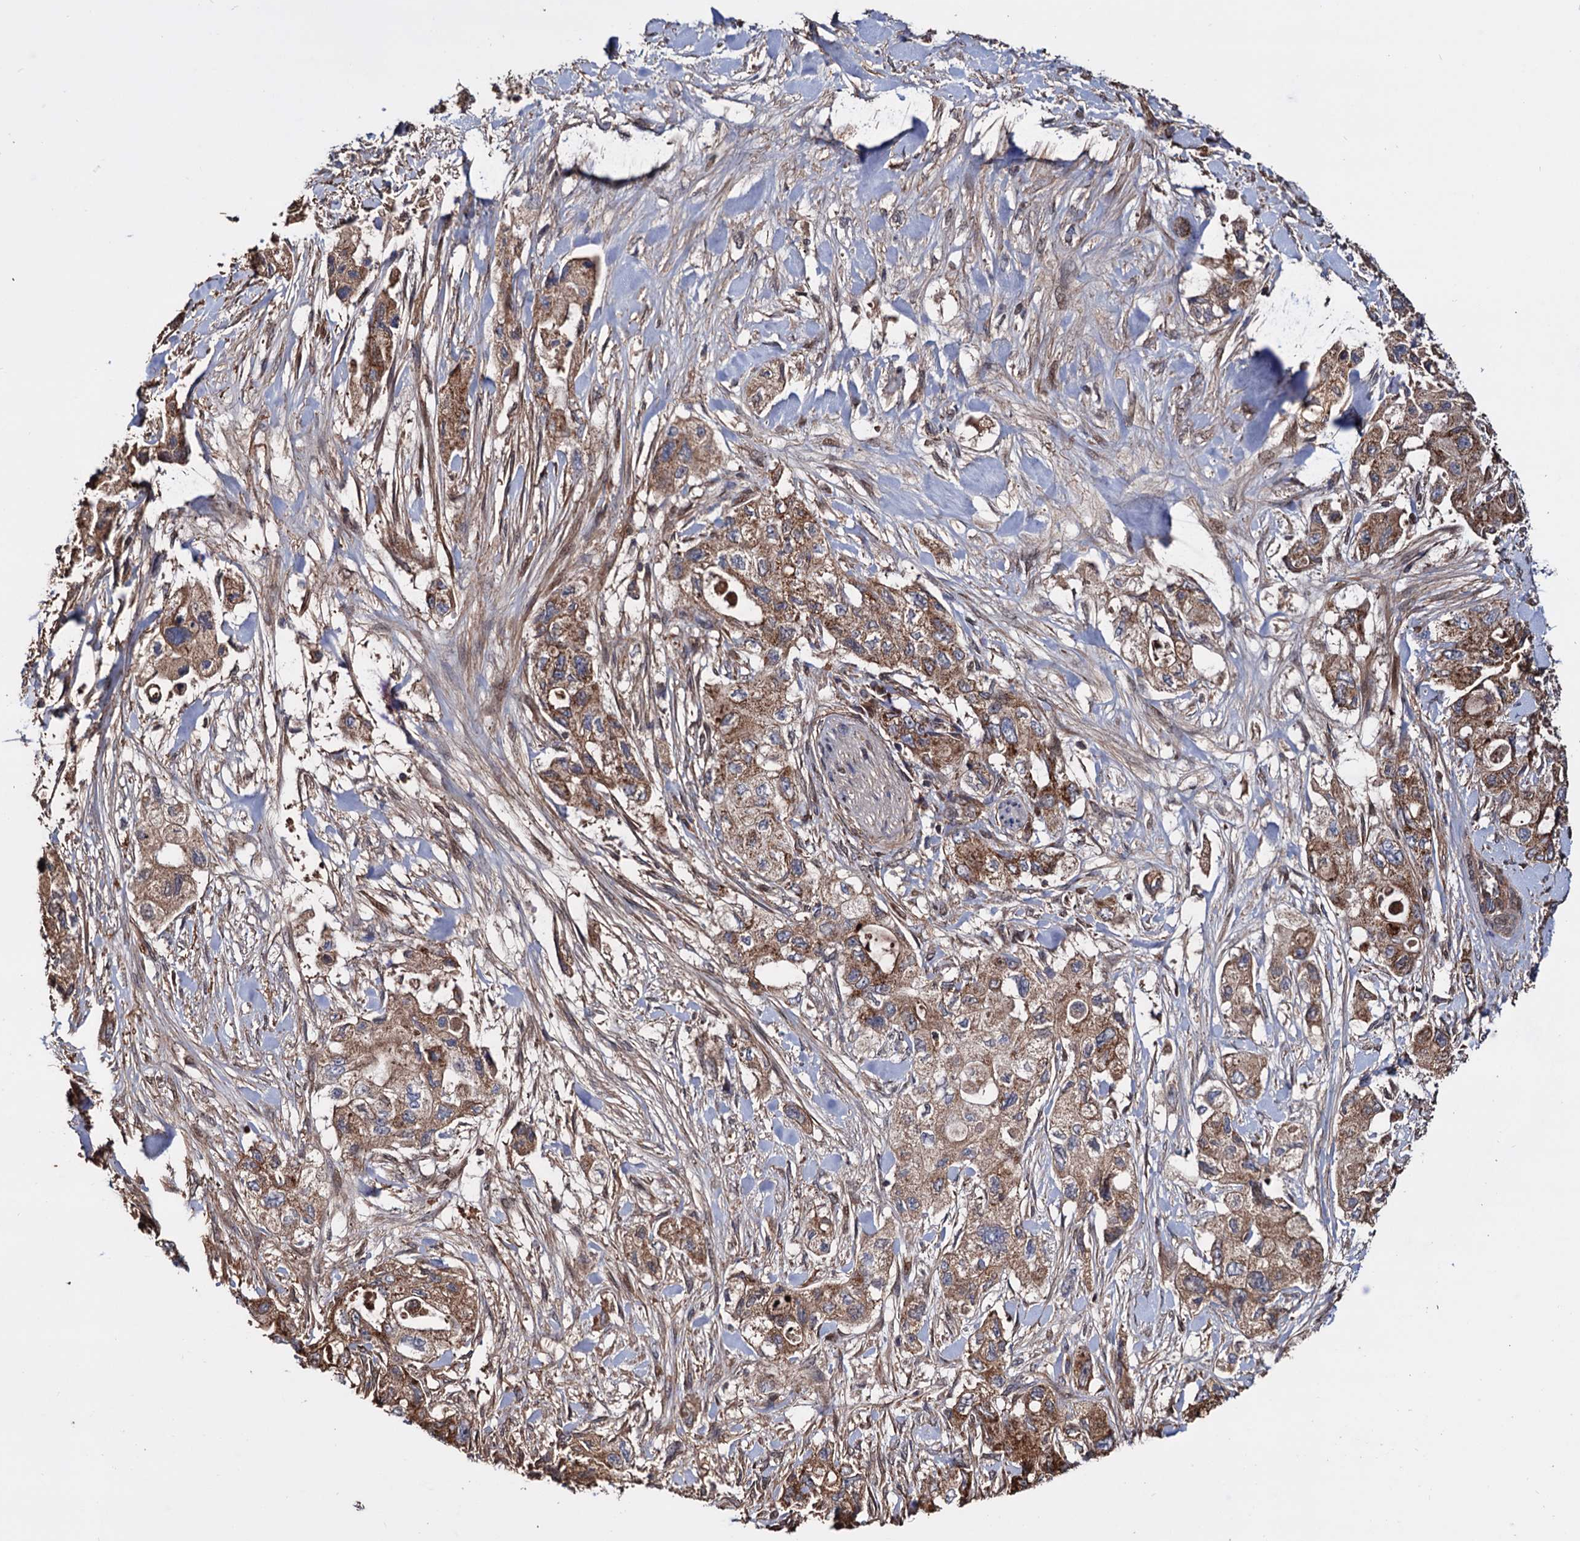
{"staining": {"intensity": "moderate", "quantity": ">75%", "location": "cytoplasmic/membranous"}, "tissue": "pancreatic cancer", "cell_type": "Tumor cells", "image_type": "cancer", "snomed": [{"axis": "morphology", "description": "Adenocarcinoma, NOS"}, {"axis": "topography", "description": "Pancreas"}], "caption": "DAB (3,3'-diaminobenzidine) immunohistochemical staining of human pancreatic cancer exhibits moderate cytoplasmic/membranous protein positivity in about >75% of tumor cells.", "gene": "MRPL42", "patient": {"sex": "female", "age": 73}}